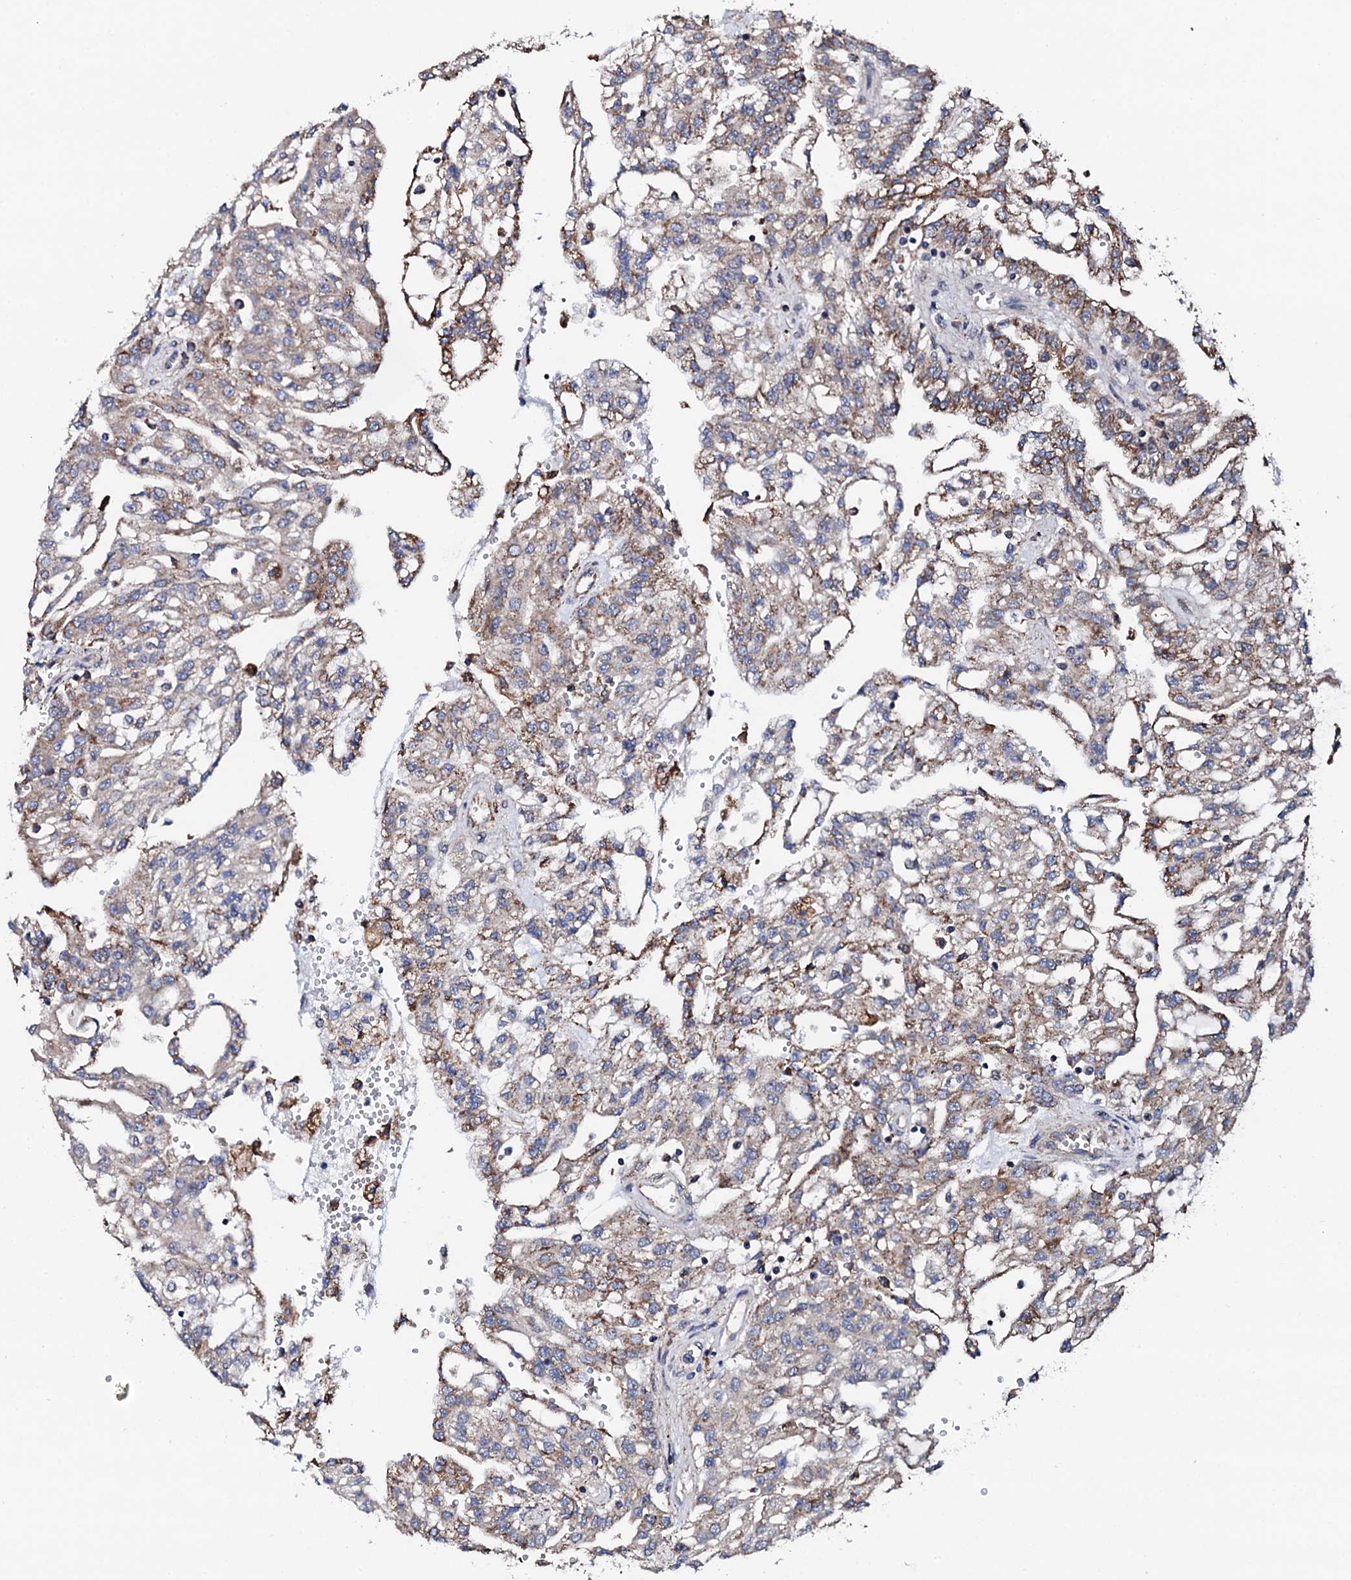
{"staining": {"intensity": "moderate", "quantity": "<25%", "location": "cytoplasmic/membranous"}, "tissue": "renal cancer", "cell_type": "Tumor cells", "image_type": "cancer", "snomed": [{"axis": "morphology", "description": "Adenocarcinoma, NOS"}, {"axis": "topography", "description": "Kidney"}], "caption": "Immunohistochemical staining of human adenocarcinoma (renal) exhibits low levels of moderate cytoplasmic/membranous protein expression in about <25% of tumor cells.", "gene": "EDC3", "patient": {"sex": "male", "age": 63}}